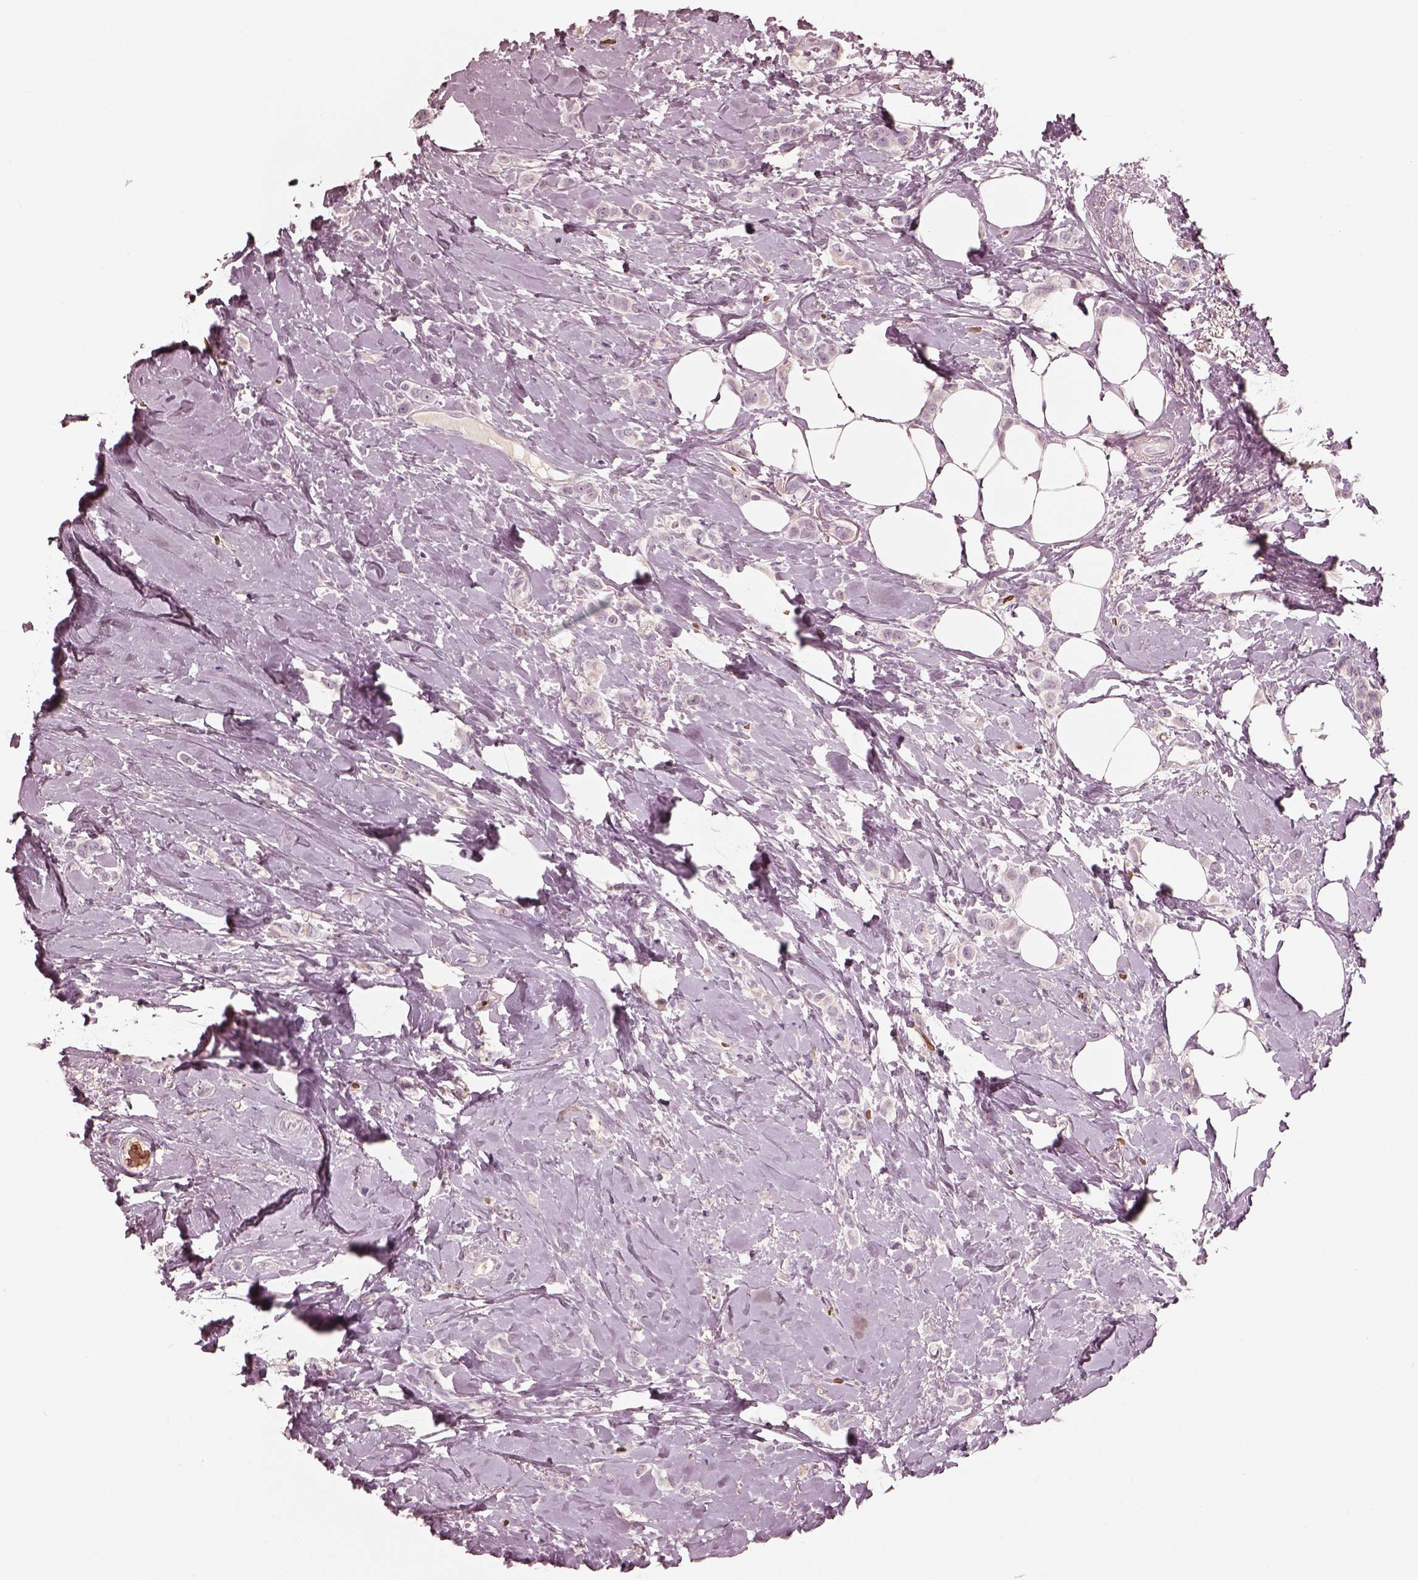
{"staining": {"intensity": "negative", "quantity": "none", "location": "none"}, "tissue": "breast cancer", "cell_type": "Tumor cells", "image_type": "cancer", "snomed": [{"axis": "morphology", "description": "Lobular carcinoma"}, {"axis": "topography", "description": "Breast"}], "caption": "The photomicrograph exhibits no staining of tumor cells in breast cancer.", "gene": "ANKLE1", "patient": {"sex": "female", "age": 66}}